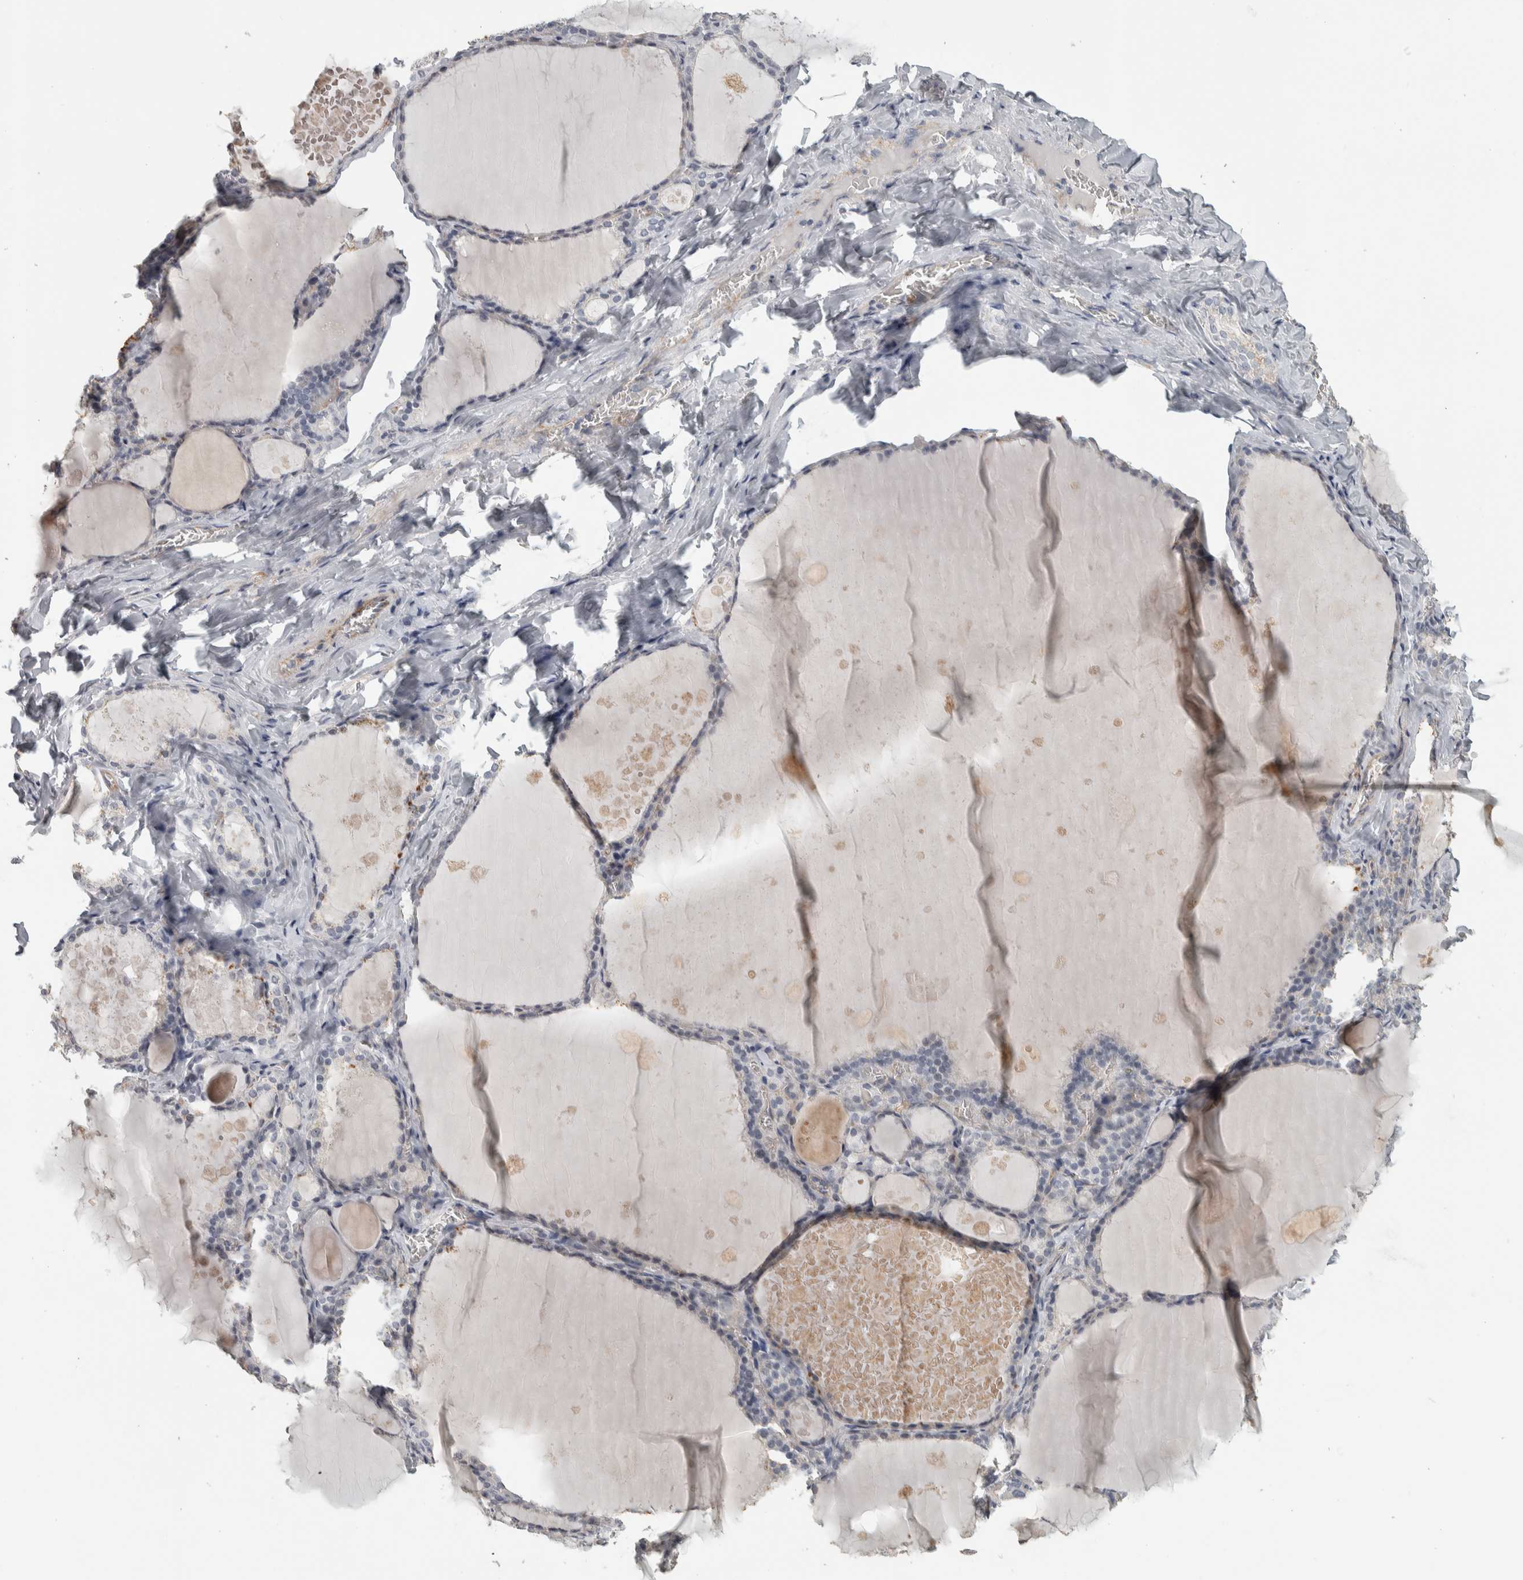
{"staining": {"intensity": "weak", "quantity": "<25%", "location": "cytoplasmic/membranous"}, "tissue": "thyroid gland", "cell_type": "Glandular cells", "image_type": "normal", "snomed": [{"axis": "morphology", "description": "Normal tissue, NOS"}, {"axis": "topography", "description": "Thyroid gland"}], "caption": "Image shows no significant protein staining in glandular cells of unremarkable thyroid gland. Brightfield microscopy of IHC stained with DAB (3,3'-diaminobenzidine) (brown) and hematoxylin (blue), captured at high magnification.", "gene": "DCAF10", "patient": {"sex": "male", "age": 56}}